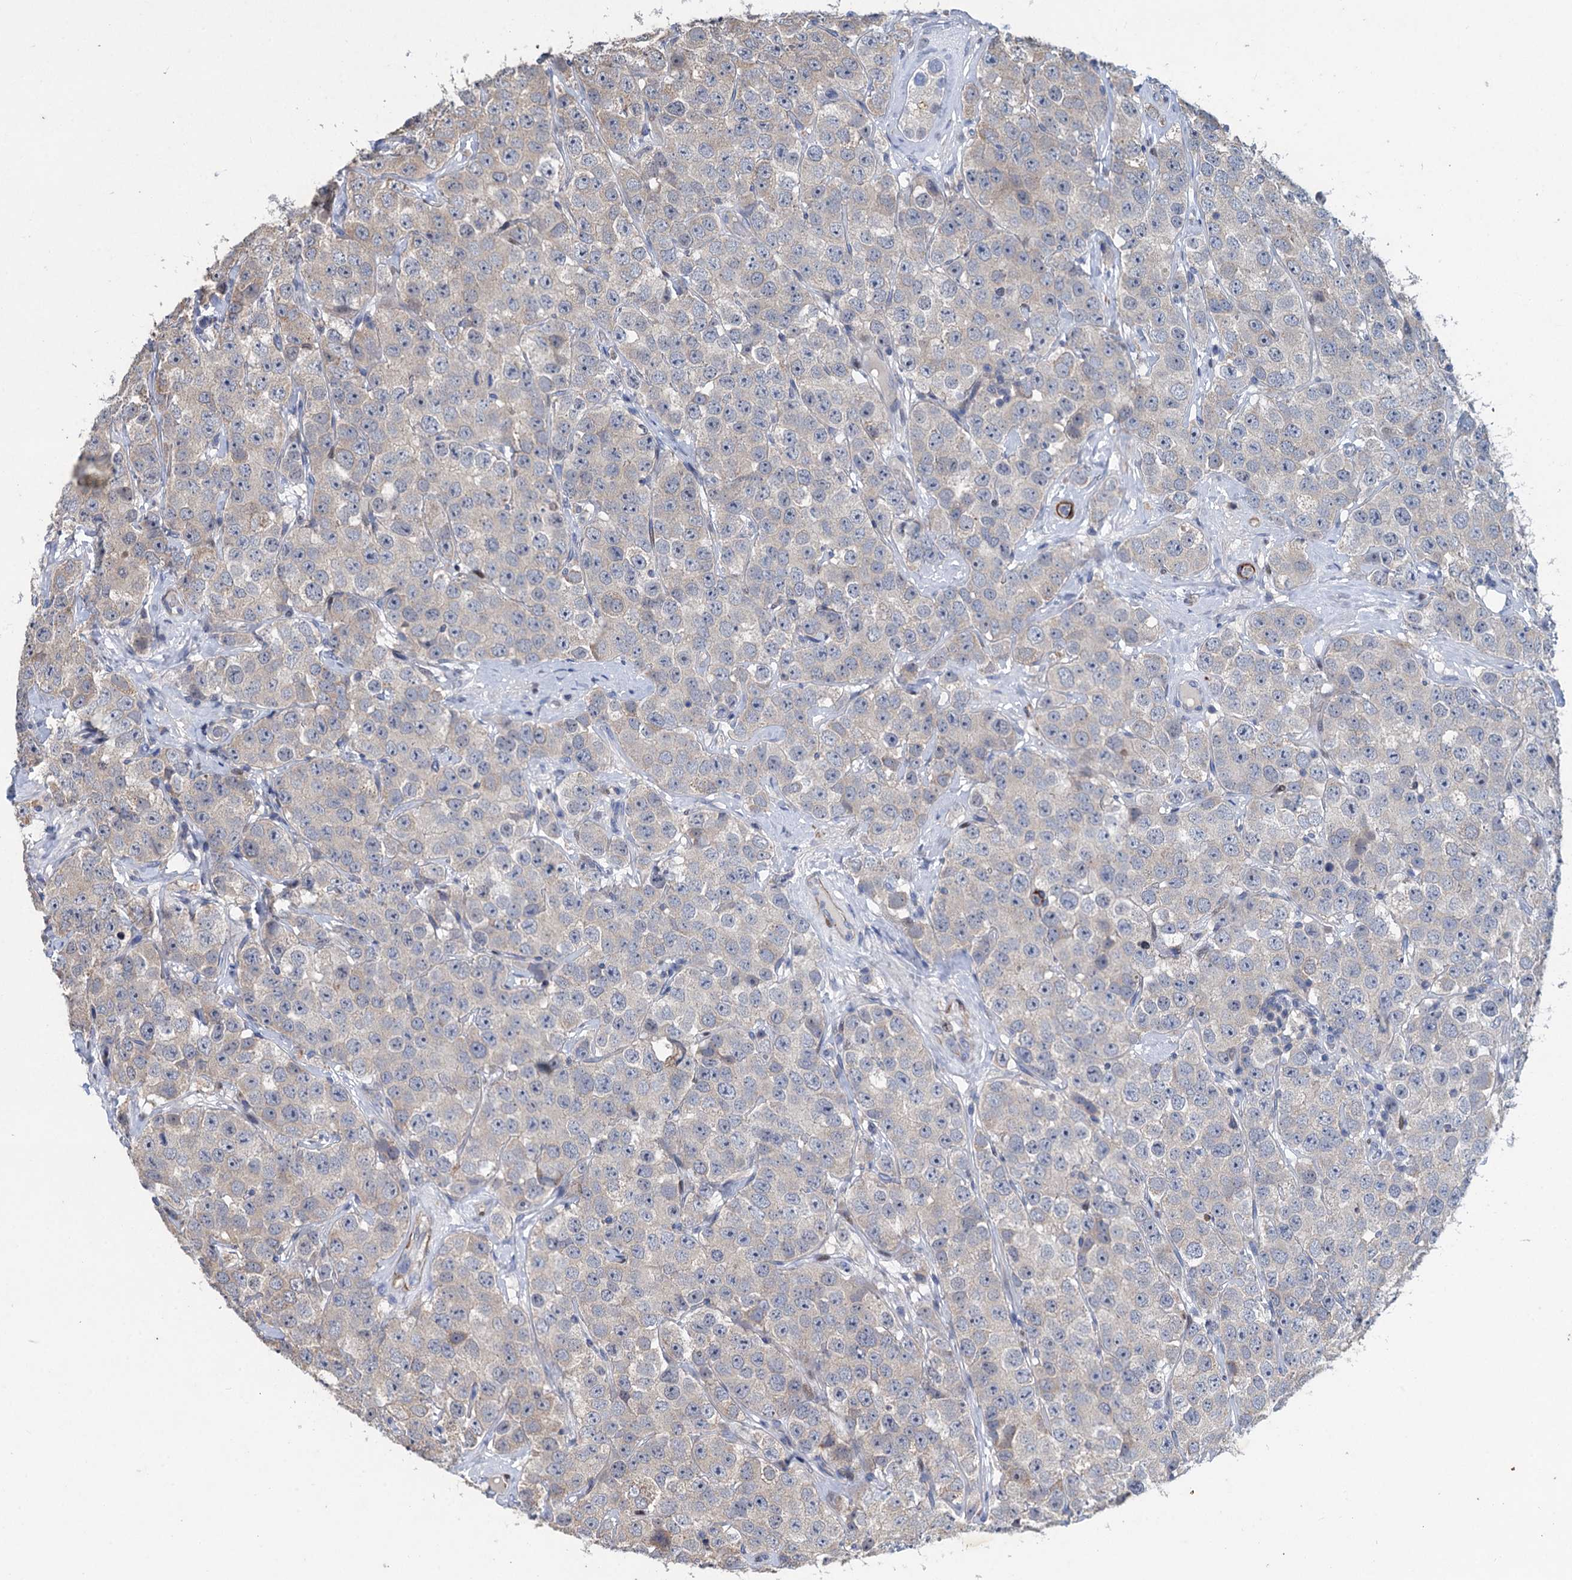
{"staining": {"intensity": "negative", "quantity": "none", "location": "none"}, "tissue": "testis cancer", "cell_type": "Tumor cells", "image_type": "cancer", "snomed": [{"axis": "morphology", "description": "Seminoma, NOS"}, {"axis": "topography", "description": "Testis"}], "caption": "Immunohistochemistry (IHC) micrograph of seminoma (testis) stained for a protein (brown), which reveals no positivity in tumor cells. (DAB IHC with hematoxylin counter stain).", "gene": "ESYT3", "patient": {"sex": "male", "age": 28}}